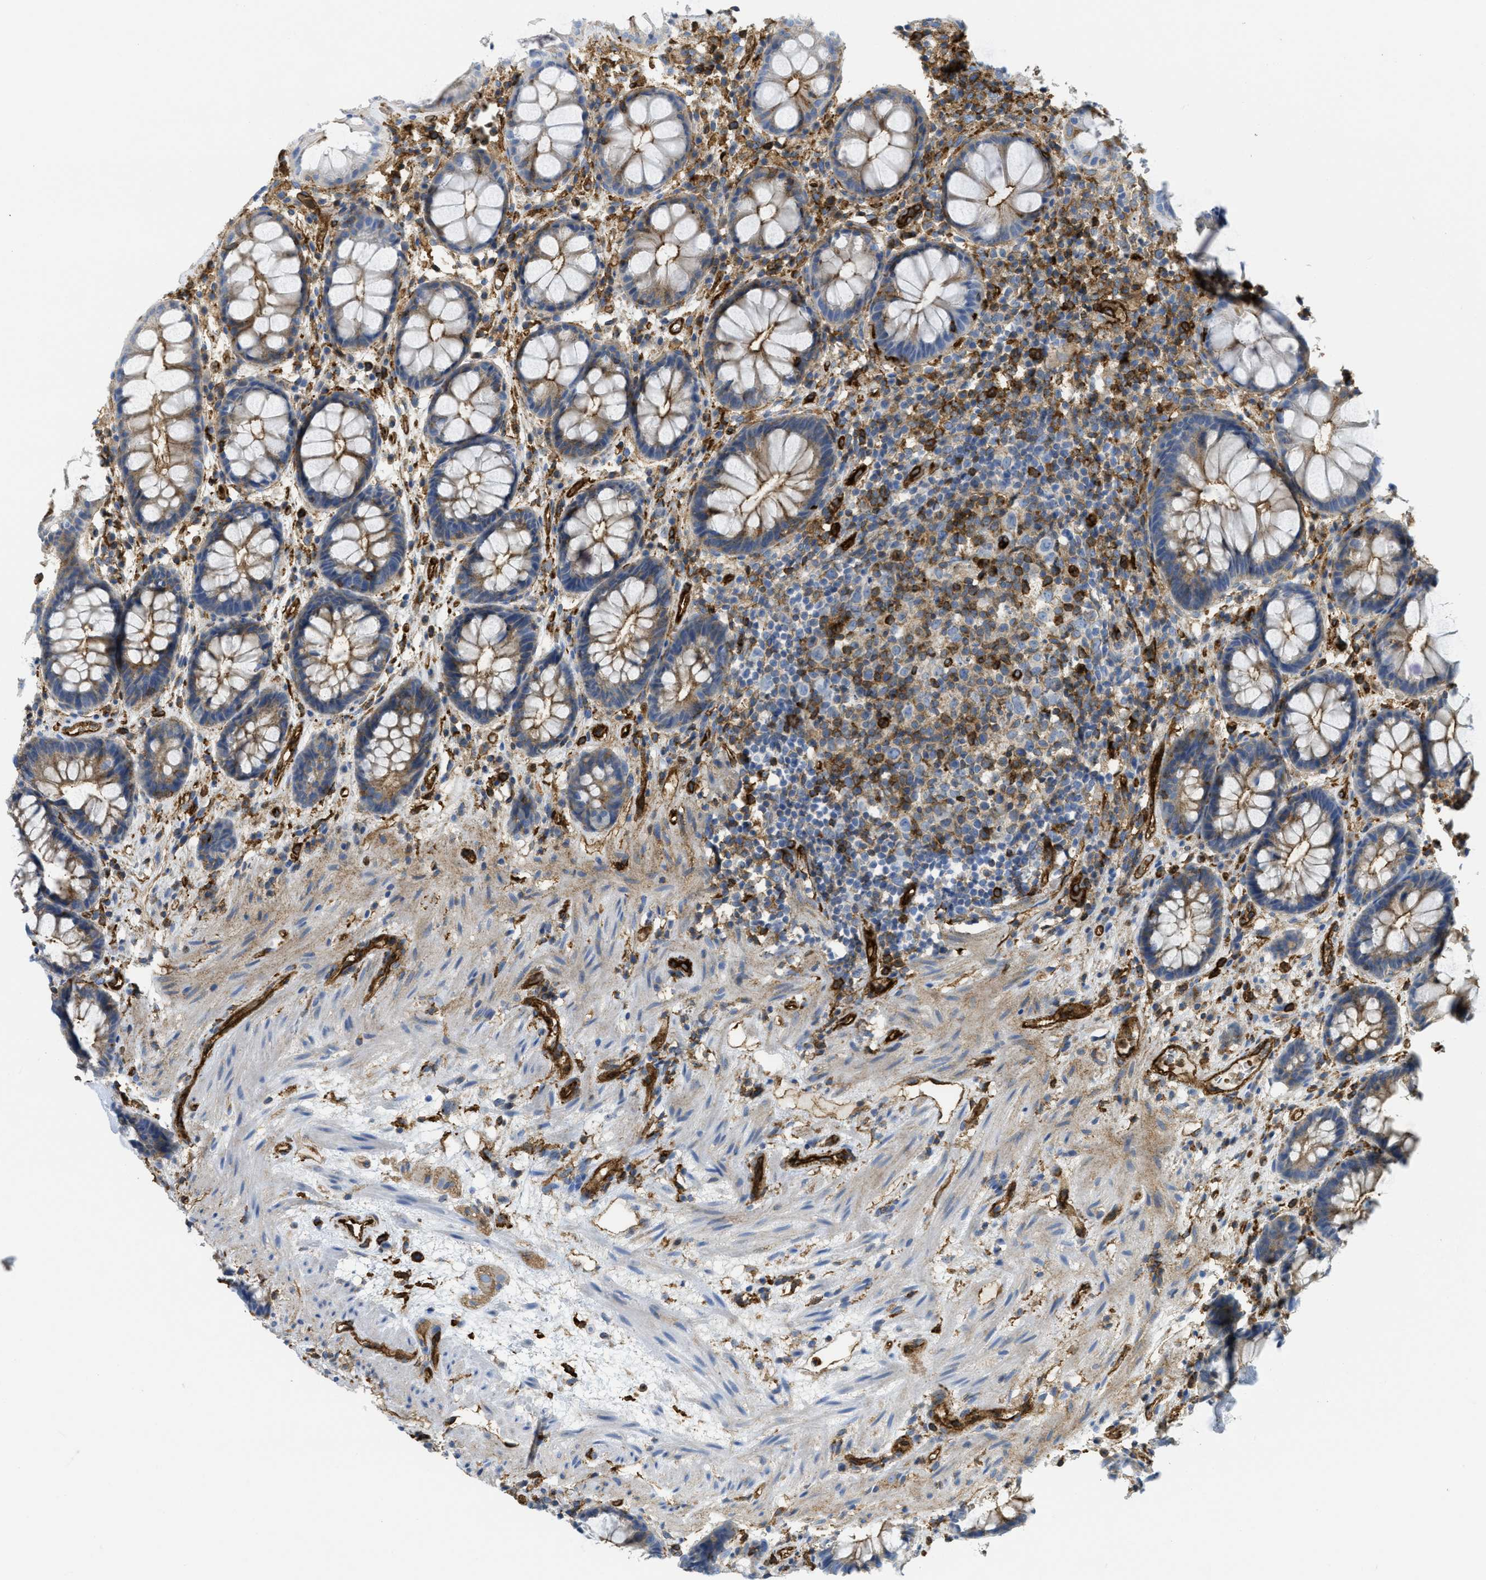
{"staining": {"intensity": "moderate", "quantity": "25%-75%", "location": "cytoplasmic/membranous"}, "tissue": "rectum", "cell_type": "Glandular cells", "image_type": "normal", "snomed": [{"axis": "morphology", "description": "Normal tissue, NOS"}, {"axis": "topography", "description": "Rectum"}], "caption": "The histopathology image shows a brown stain indicating the presence of a protein in the cytoplasmic/membranous of glandular cells in rectum.", "gene": "HIP1", "patient": {"sex": "male", "age": 64}}